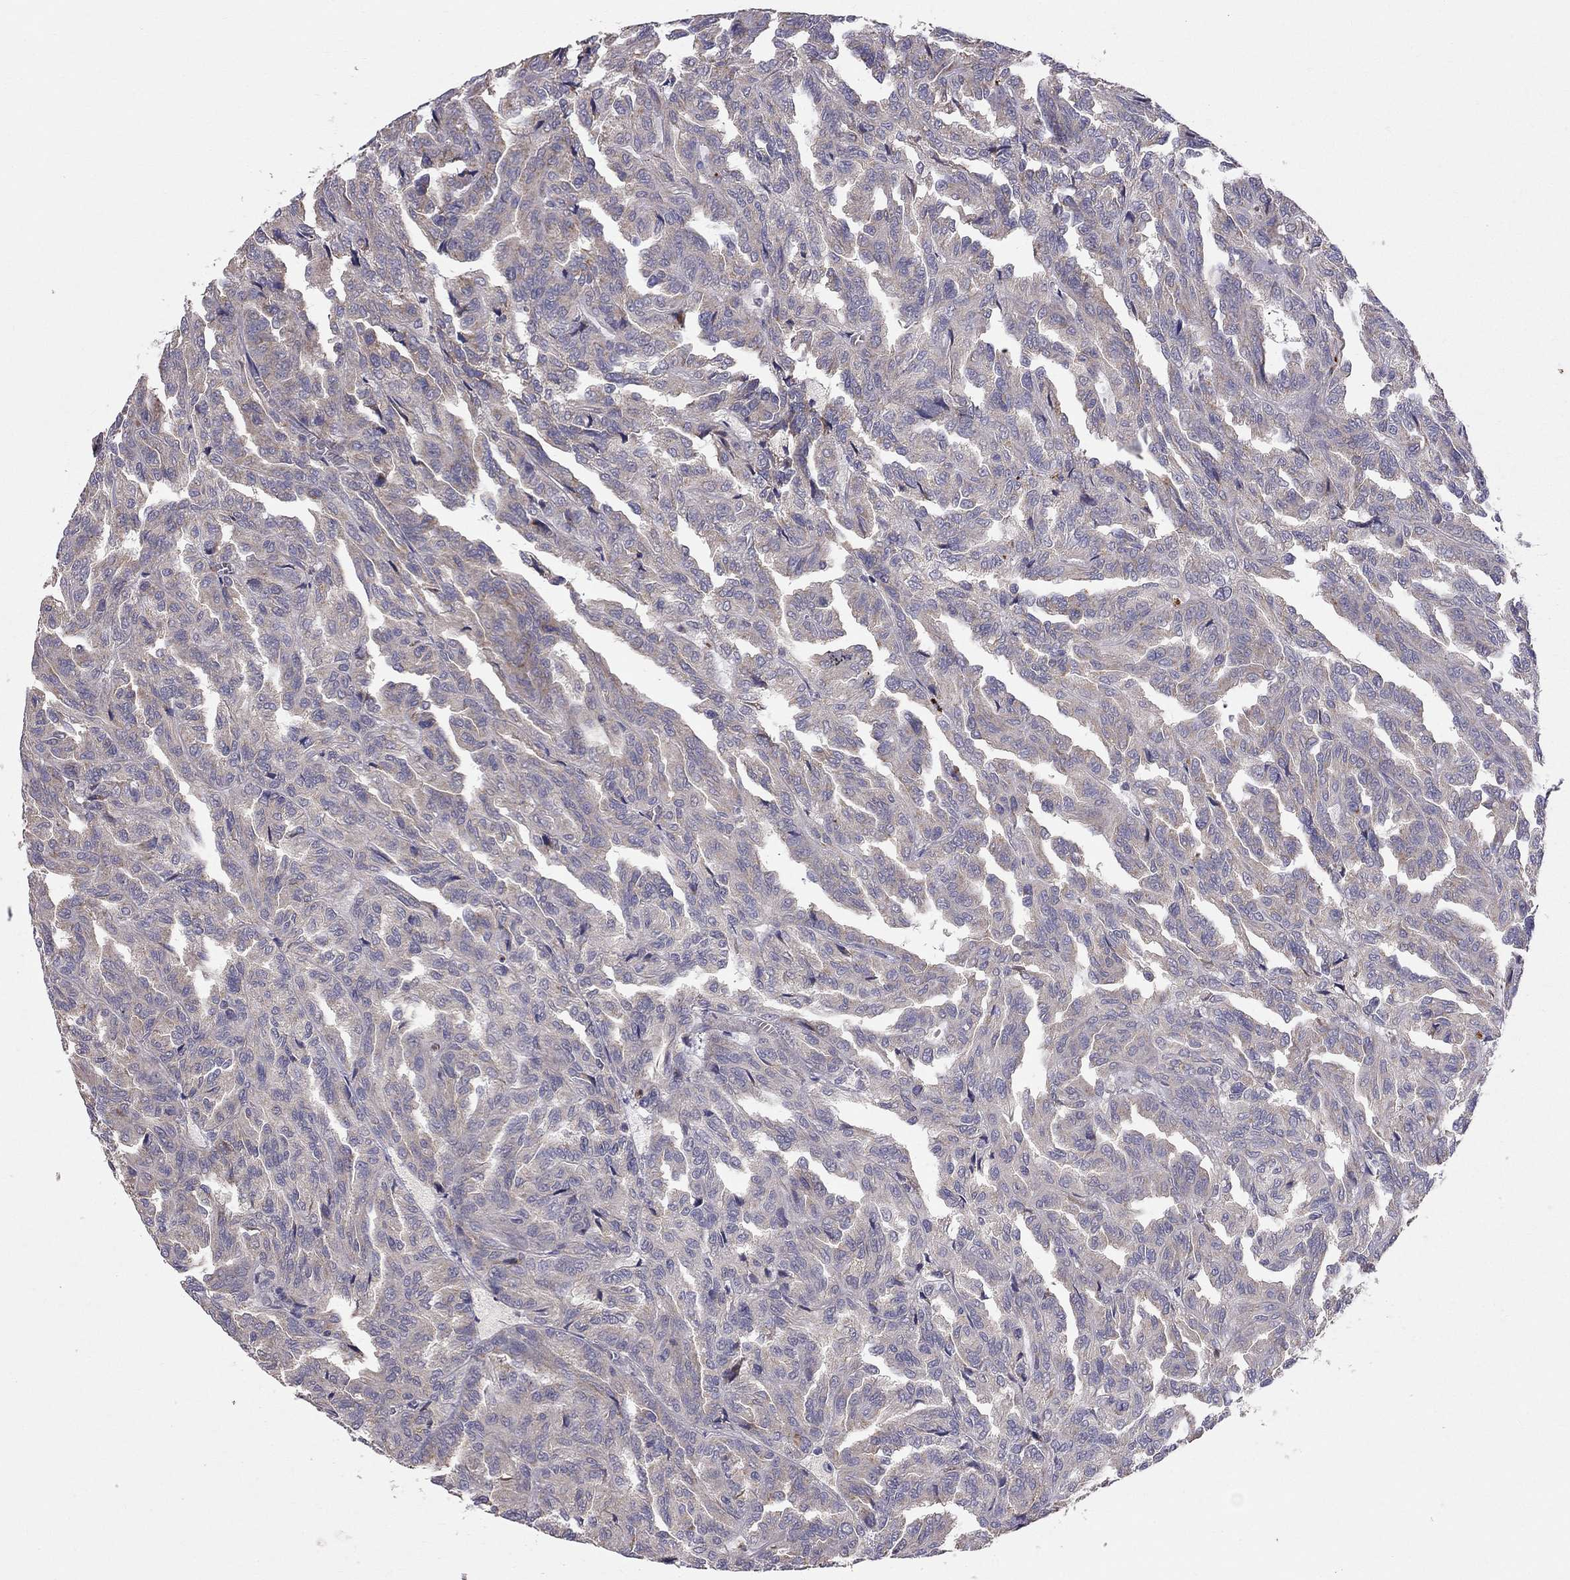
{"staining": {"intensity": "weak", "quantity": "25%-75%", "location": "cytoplasmic/membranous"}, "tissue": "renal cancer", "cell_type": "Tumor cells", "image_type": "cancer", "snomed": [{"axis": "morphology", "description": "Adenocarcinoma, NOS"}, {"axis": "topography", "description": "Kidney"}], "caption": "The histopathology image exhibits staining of renal cancer, revealing weak cytoplasmic/membranous protein expression (brown color) within tumor cells.", "gene": "PIK3CG", "patient": {"sex": "male", "age": 79}}